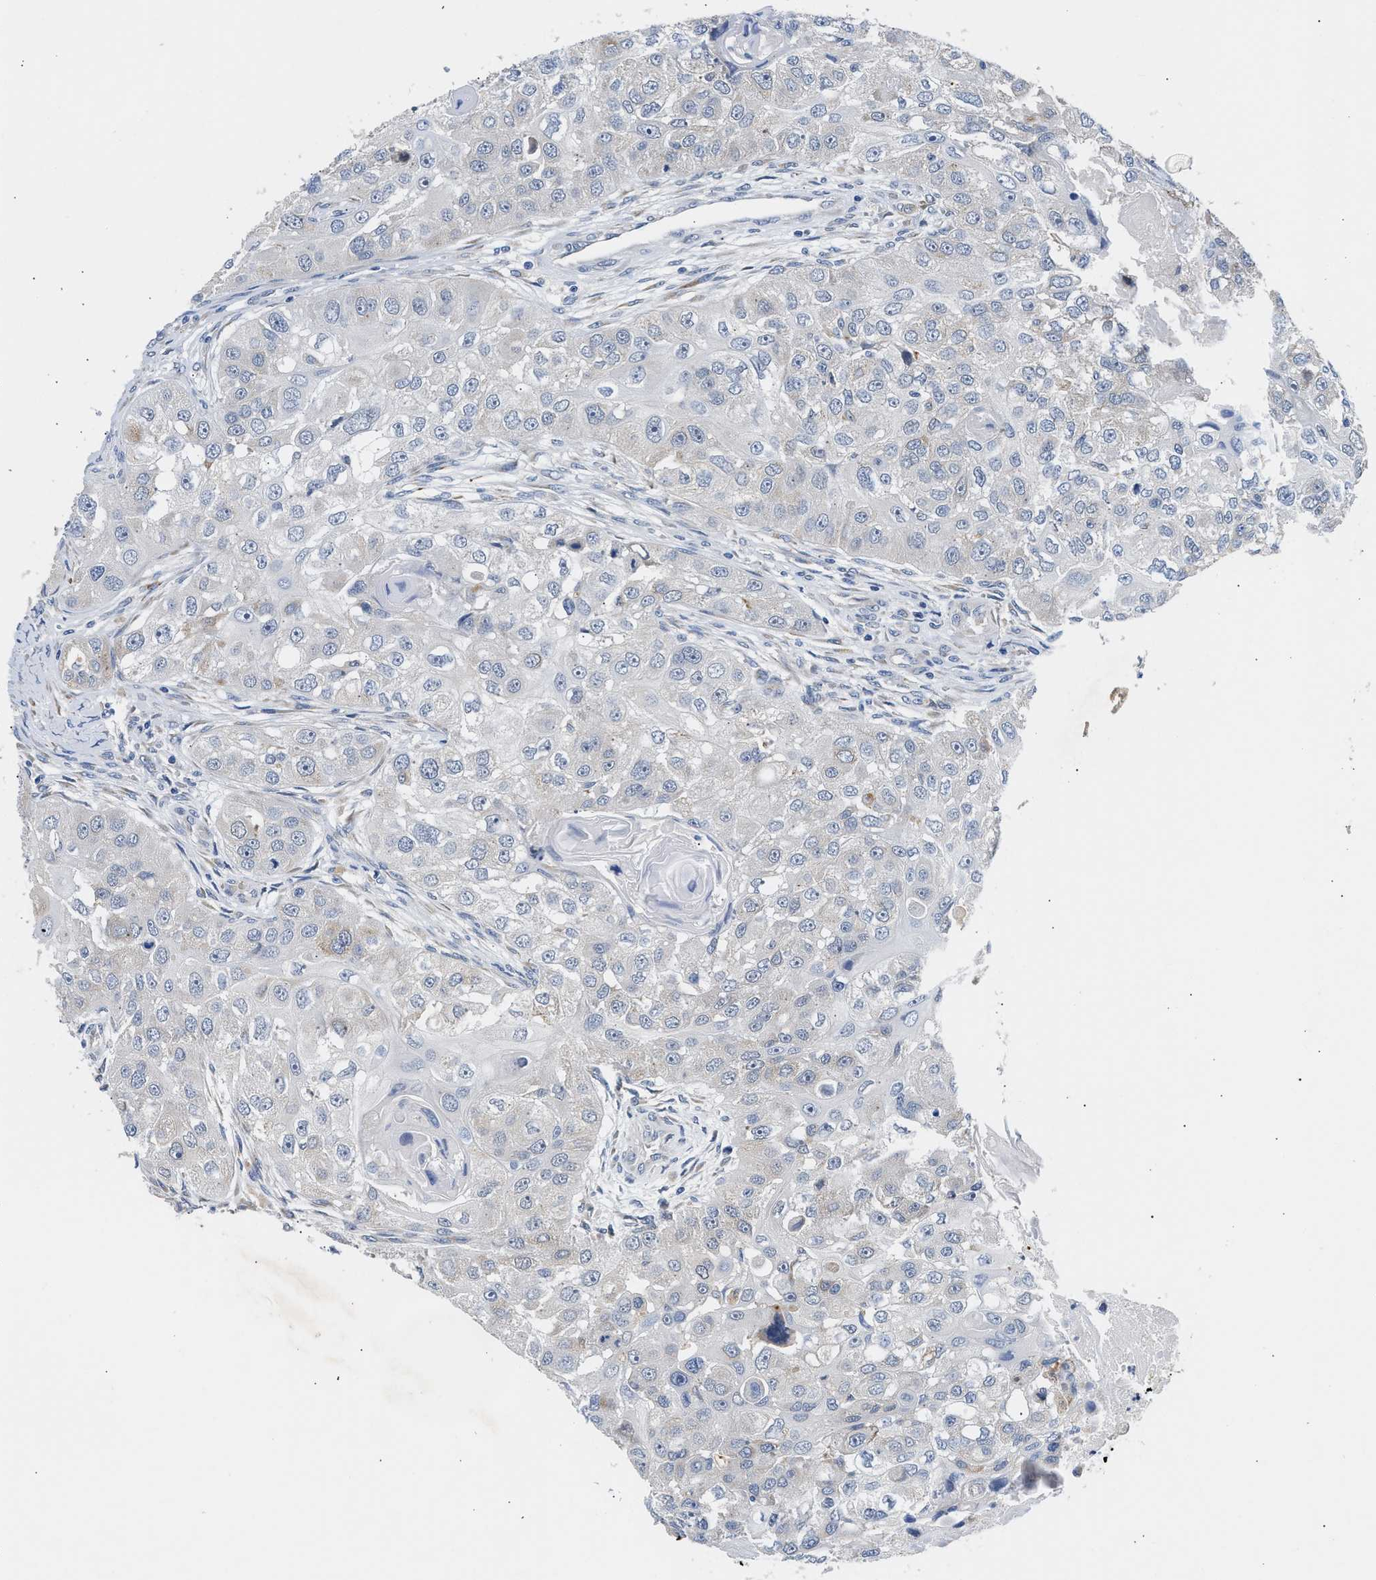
{"staining": {"intensity": "weak", "quantity": "<25%", "location": "cytoplasmic/membranous"}, "tissue": "head and neck cancer", "cell_type": "Tumor cells", "image_type": "cancer", "snomed": [{"axis": "morphology", "description": "Normal tissue, NOS"}, {"axis": "morphology", "description": "Squamous cell carcinoma, NOS"}, {"axis": "topography", "description": "Skeletal muscle"}, {"axis": "topography", "description": "Head-Neck"}], "caption": "Photomicrograph shows no protein staining in tumor cells of head and neck squamous cell carcinoma tissue. (Brightfield microscopy of DAB immunohistochemistry (IHC) at high magnification).", "gene": "PPM1L", "patient": {"sex": "male", "age": 51}}